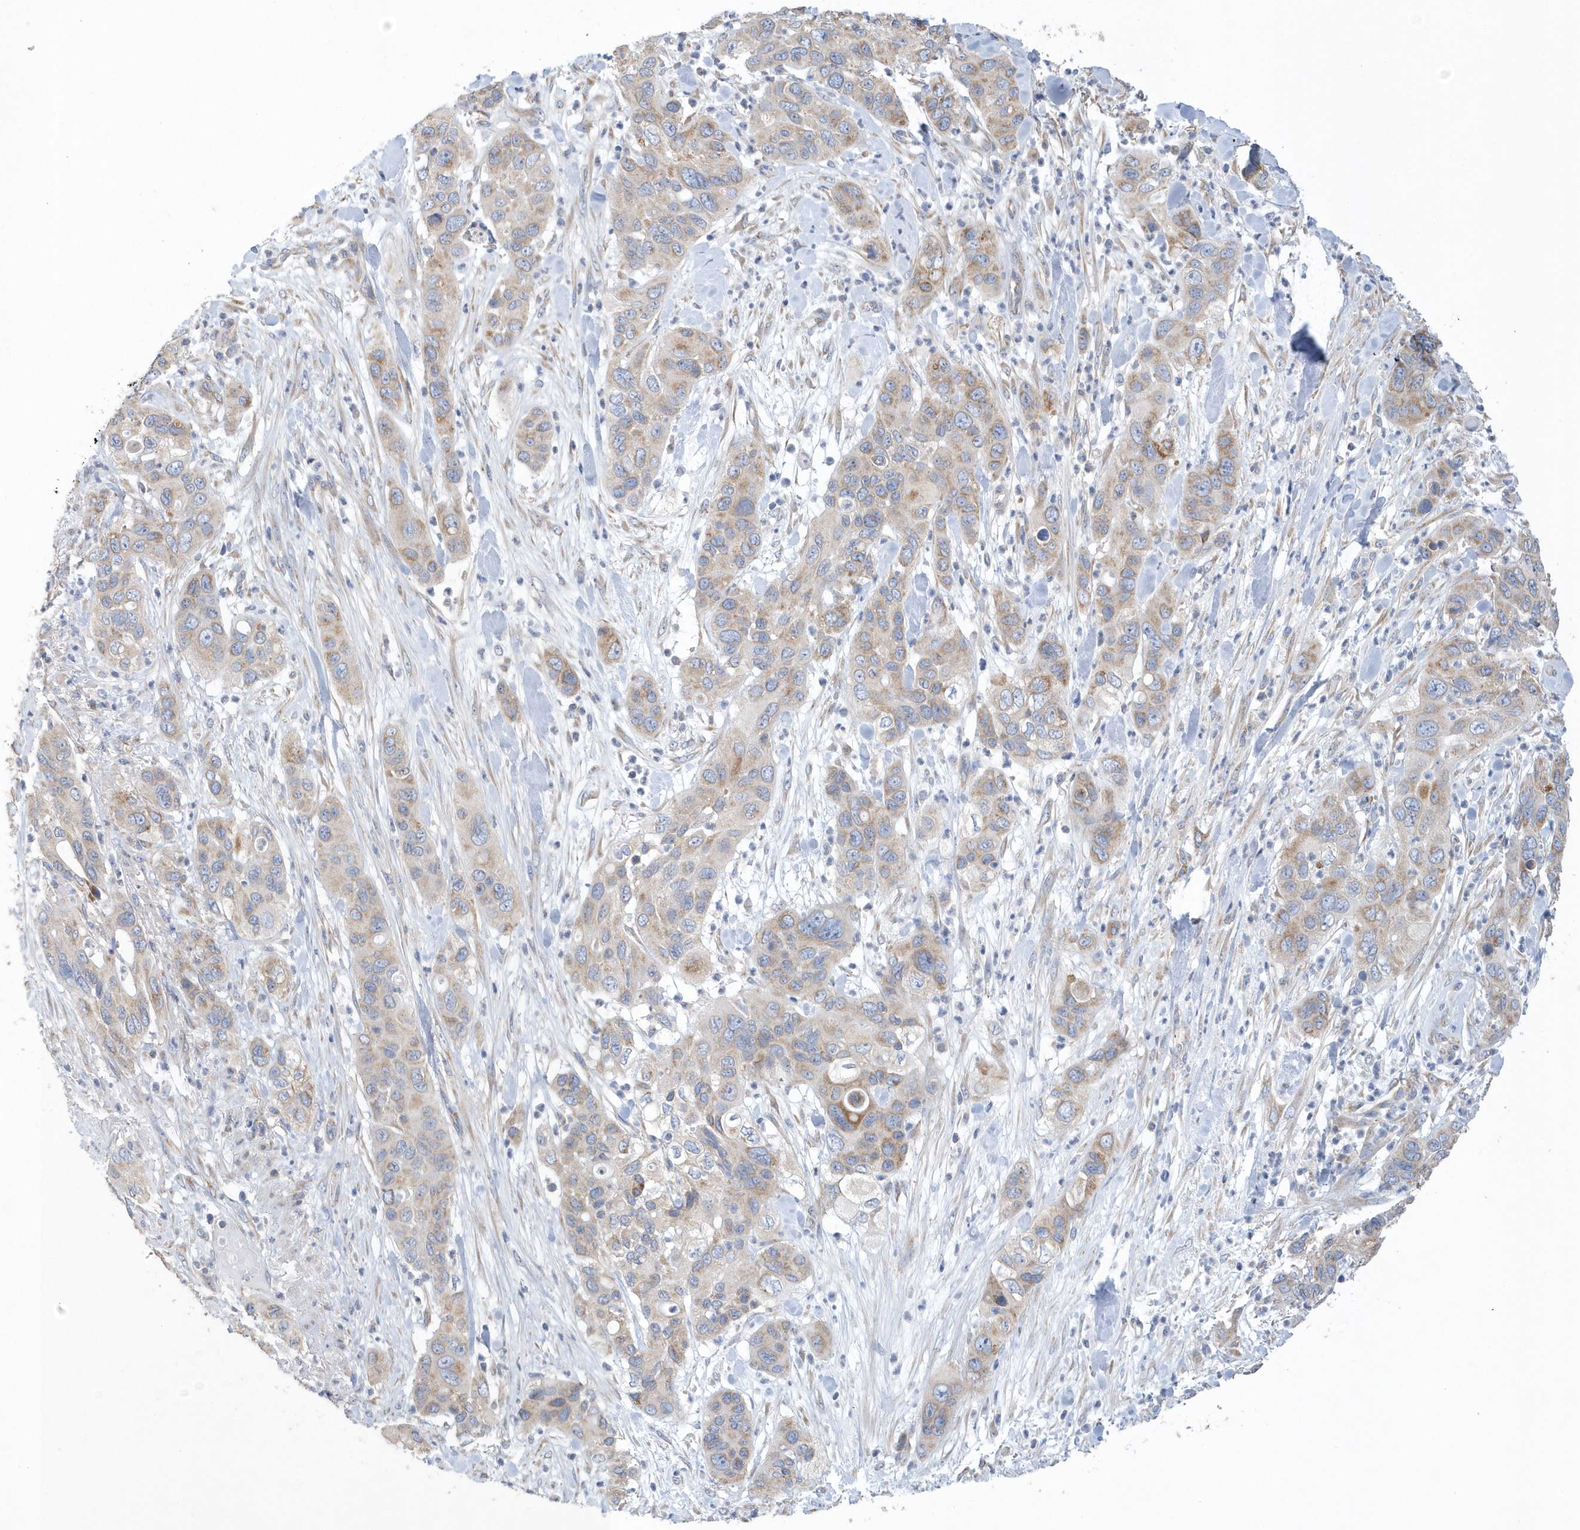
{"staining": {"intensity": "weak", "quantity": "25%-75%", "location": "cytoplasmic/membranous"}, "tissue": "pancreatic cancer", "cell_type": "Tumor cells", "image_type": "cancer", "snomed": [{"axis": "morphology", "description": "Adenocarcinoma, NOS"}, {"axis": "topography", "description": "Pancreas"}], "caption": "Pancreatic adenocarcinoma stained for a protein (brown) shows weak cytoplasmic/membranous positive expression in approximately 25%-75% of tumor cells.", "gene": "SPATA5", "patient": {"sex": "female", "age": 71}}